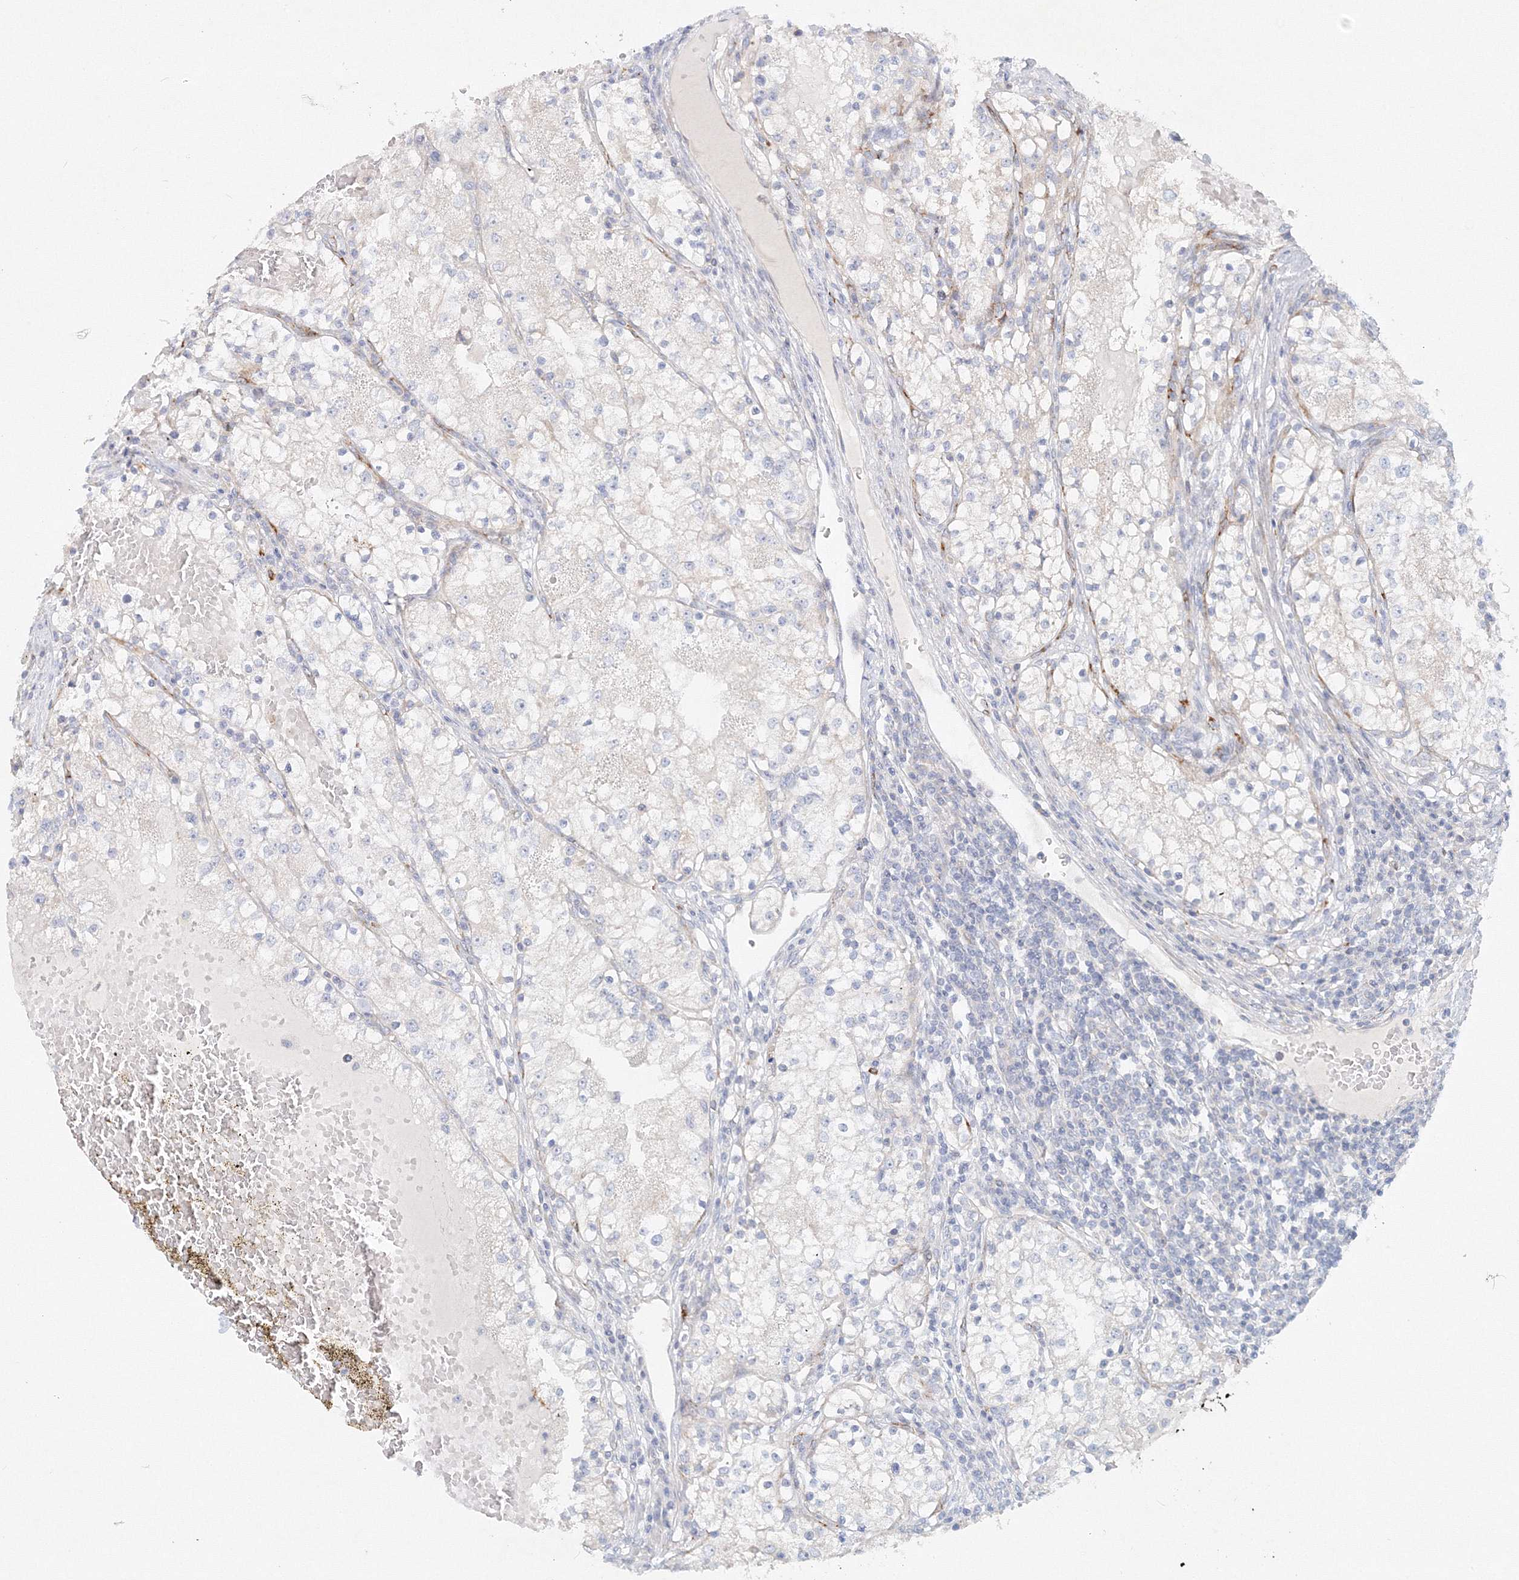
{"staining": {"intensity": "negative", "quantity": "none", "location": "none"}, "tissue": "renal cancer", "cell_type": "Tumor cells", "image_type": "cancer", "snomed": [{"axis": "morphology", "description": "Normal tissue, NOS"}, {"axis": "morphology", "description": "Adenocarcinoma, NOS"}, {"axis": "topography", "description": "Kidney"}], "caption": "Immunohistochemistry (IHC) image of human renal adenocarcinoma stained for a protein (brown), which reveals no staining in tumor cells.", "gene": "DNAH1", "patient": {"sex": "male", "age": 68}}